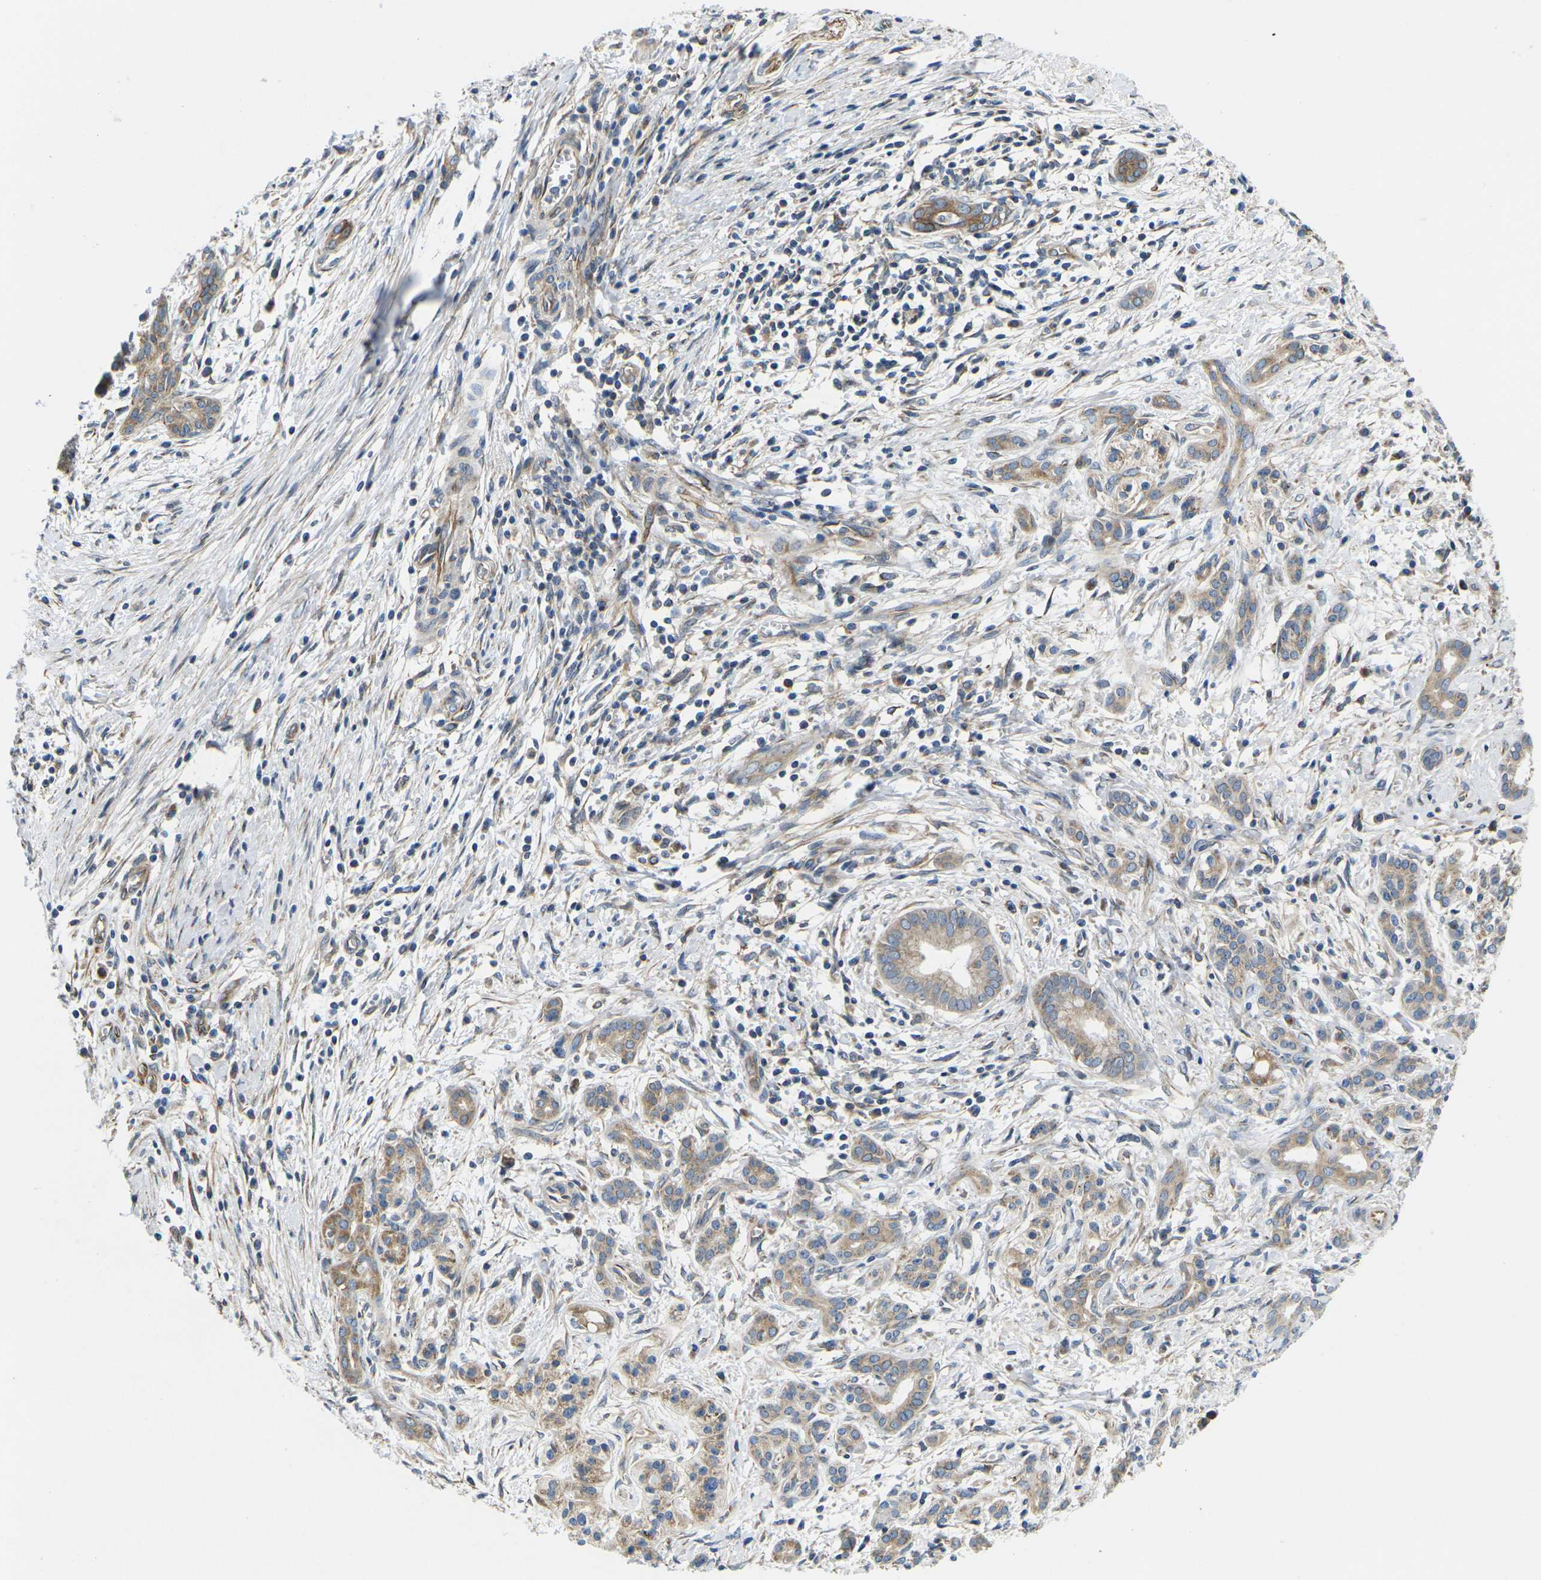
{"staining": {"intensity": "weak", "quantity": ">75%", "location": "cytoplasmic/membranous"}, "tissue": "pancreatic cancer", "cell_type": "Tumor cells", "image_type": "cancer", "snomed": [{"axis": "morphology", "description": "Adenocarcinoma, NOS"}, {"axis": "topography", "description": "Pancreas"}], "caption": "Pancreatic cancer stained with DAB (3,3'-diaminobenzidine) immunohistochemistry (IHC) displays low levels of weak cytoplasmic/membranous staining in about >75% of tumor cells.", "gene": "TMEFF2", "patient": {"sex": "female", "age": 70}}